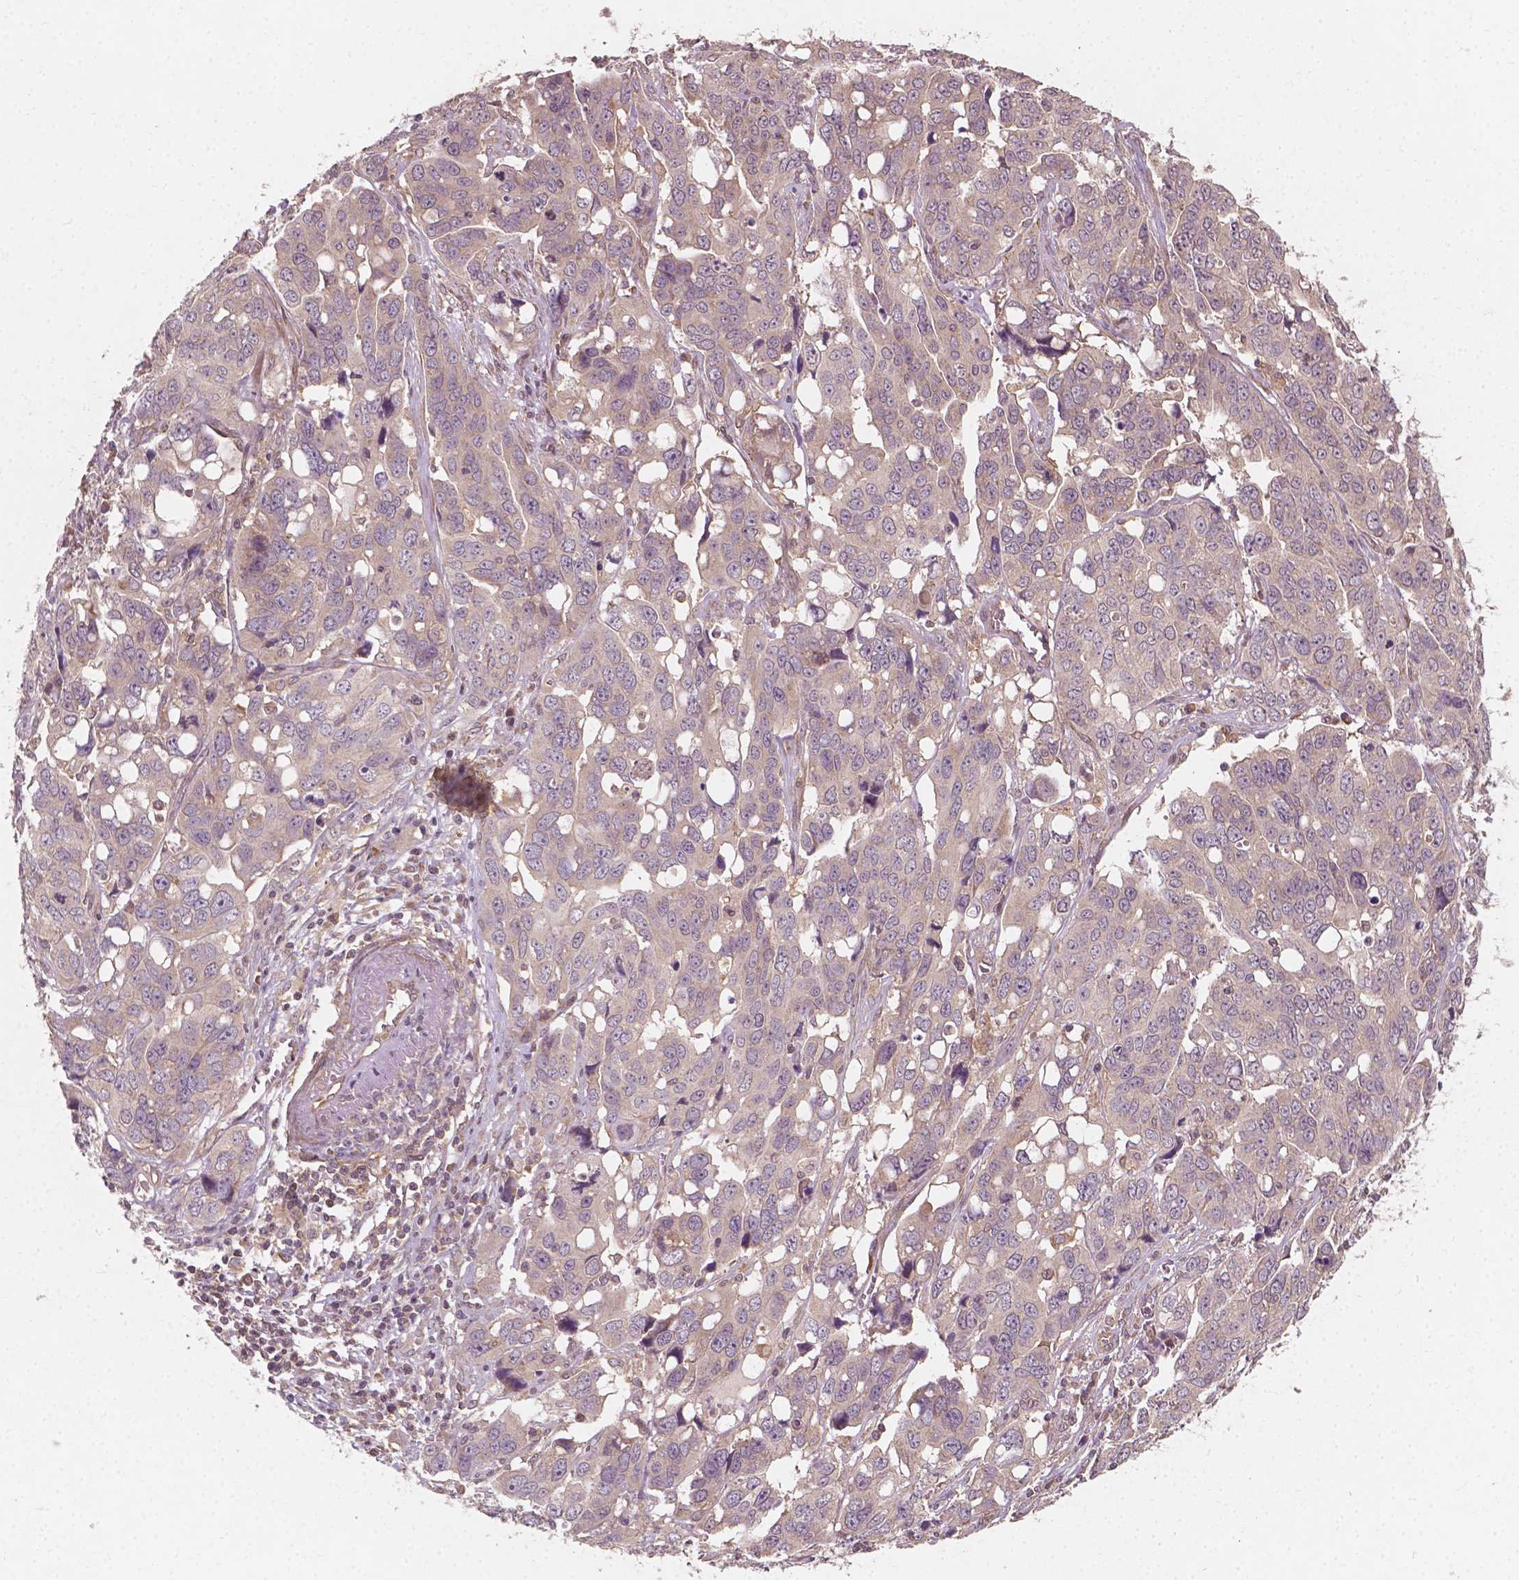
{"staining": {"intensity": "weak", "quantity": "<25%", "location": "cytoplasmic/membranous"}, "tissue": "ovarian cancer", "cell_type": "Tumor cells", "image_type": "cancer", "snomed": [{"axis": "morphology", "description": "Carcinoma, endometroid"}, {"axis": "topography", "description": "Ovary"}], "caption": "Immunohistochemistry (IHC) of ovarian endometroid carcinoma exhibits no expression in tumor cells. (DAB IHC visualized using brightfield microscopy, high magnification).", "gene": "CYFIP2", "patient": {"sex": "female", "age": 78}}